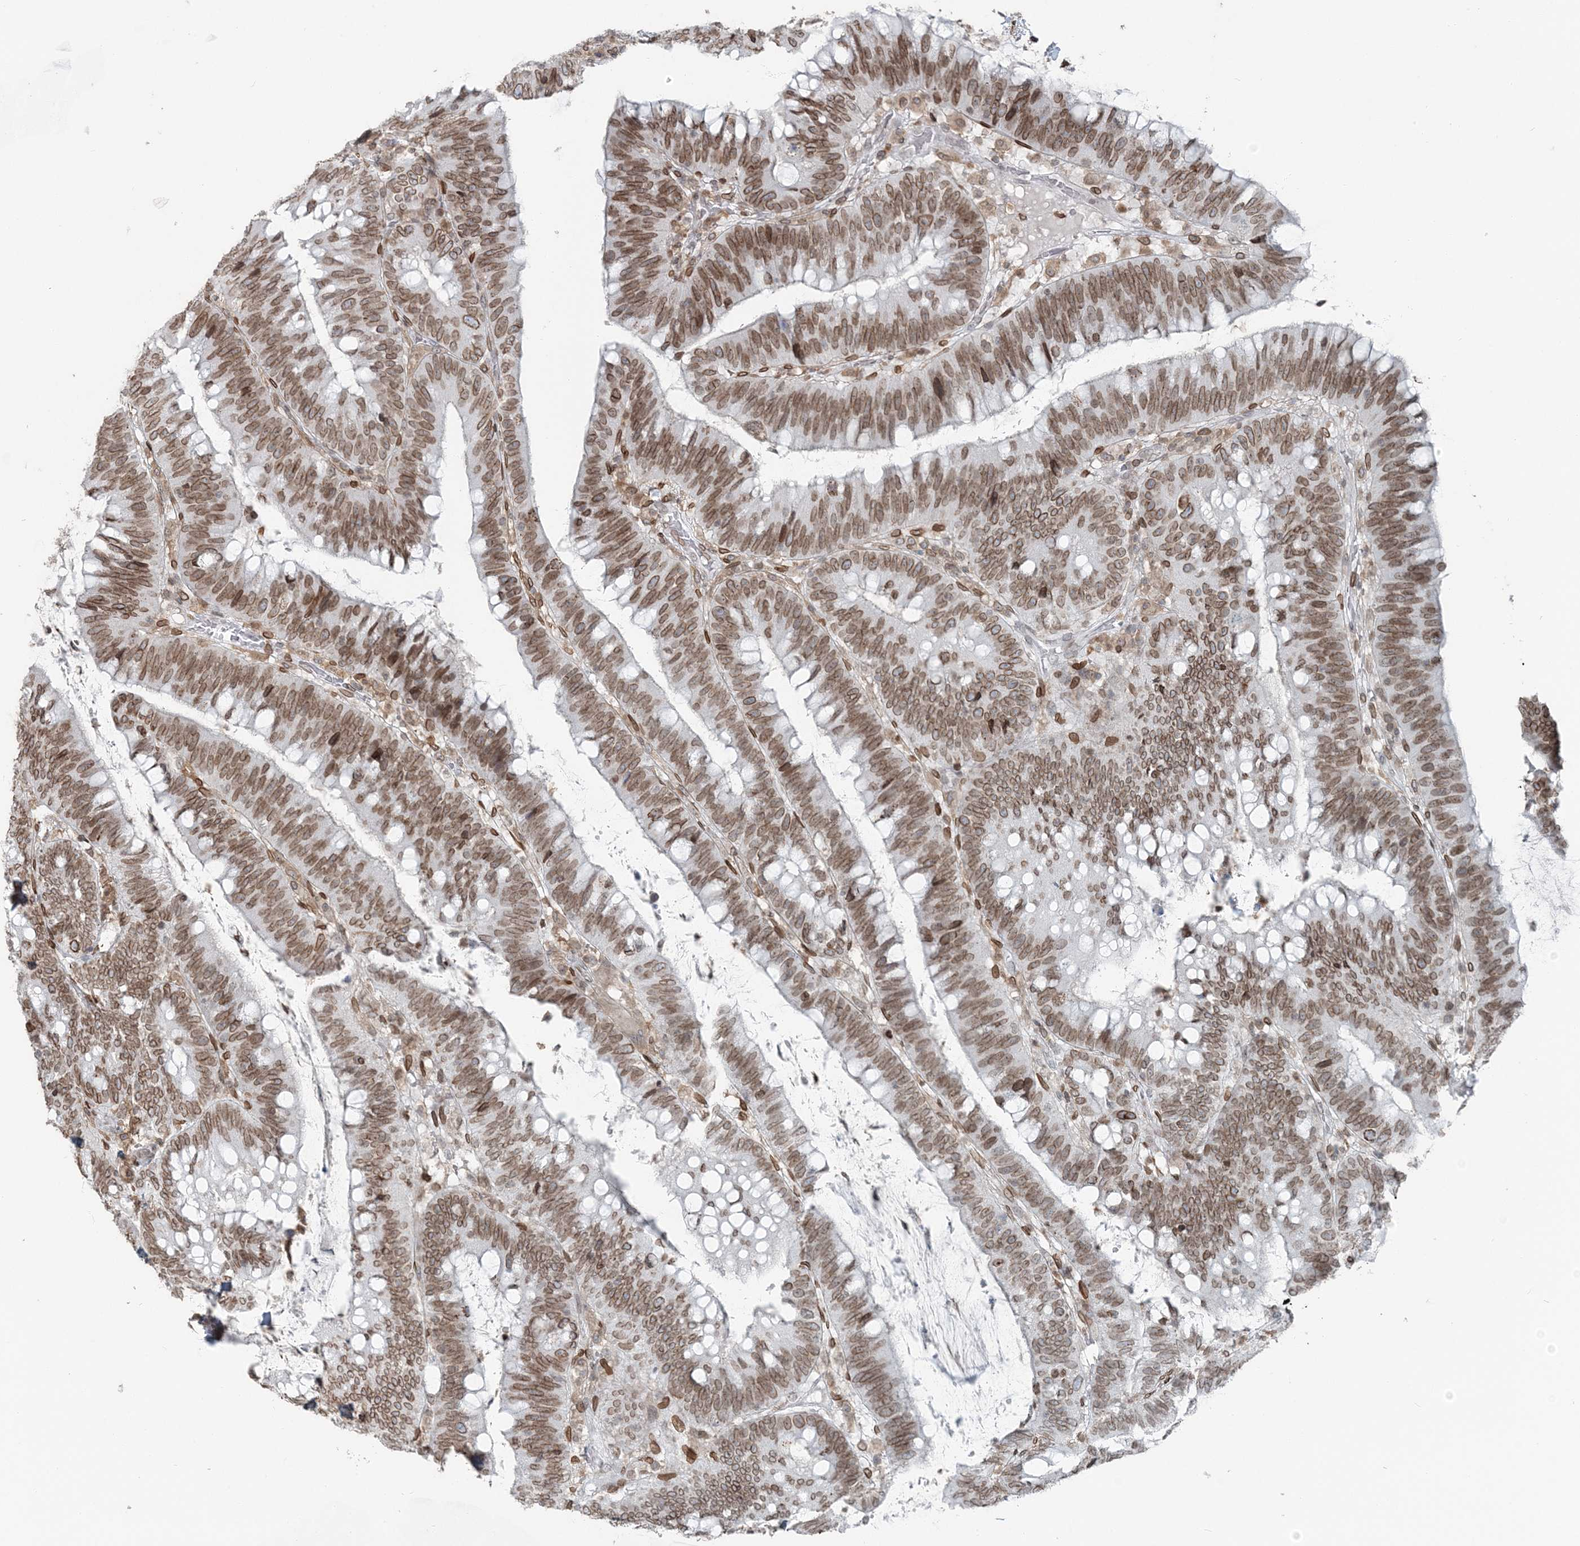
{"staining": {"intensity": "moderate", "quantity": ">75%", "location": "cytoplasmic/membranous,nuclear"}, "tissue": "colorectal cancer", "cell_type": "Tumor cells", "image_type": "cancer", "snomed": [{"axis": "morphology", "description": "Adenocarcinoma, NOS"}, {"axis": "topography", "description": "Colon"}], "caption": "DAB immunohistochemical staining of colorectal cancer exhibits moderate cytoplasmic/membranous and nuclear protein positivity in about >75% of tumor cells.", "gene": "GJD4", "patient": {"sex": "female", "age": 66}}